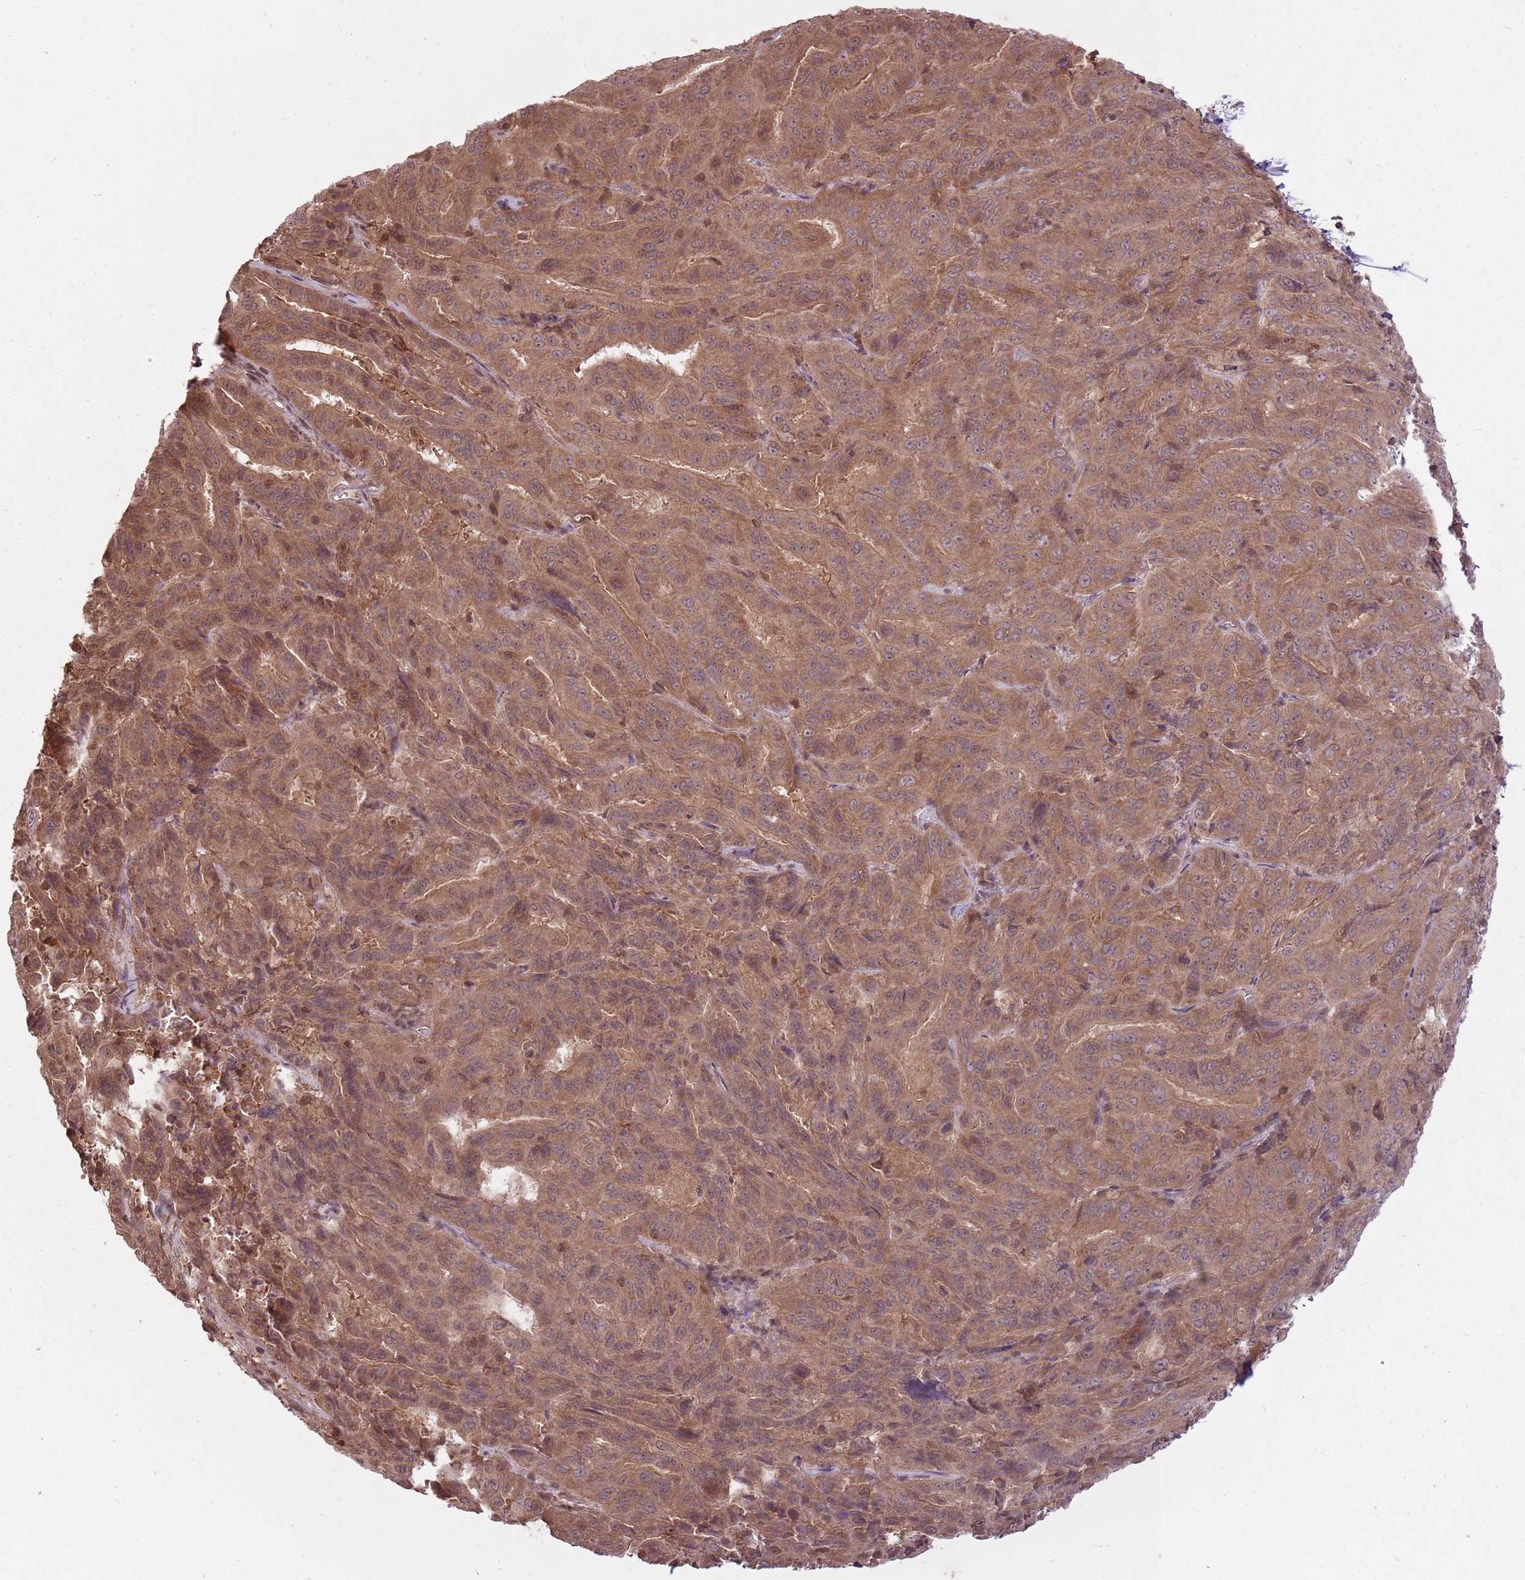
{"staining": {"intensity": "moderate", "quantity": ">75%", "location": "cytoplasmic/membranous"}, "tissue": "pancreatic cancer", "cell_type": "Tumor cells", "image_type": "cancer", "snomed": [{"axis": "morphology", "description": "Adenocarcinoma, NOS"}, {"axis": "topography", "description": "Pancreas"}], "caption": "Immunohistochemical staining of pancreatic cancer exhibits medium levels of moderate cytoplasmic/membranous protein expression in approximately >75% of tumor cells. (DAB = brown stain, brightfield microscopy at high magnification).", "gene": "CAPN9", "patient": {"sex": "male", "age": 63}}